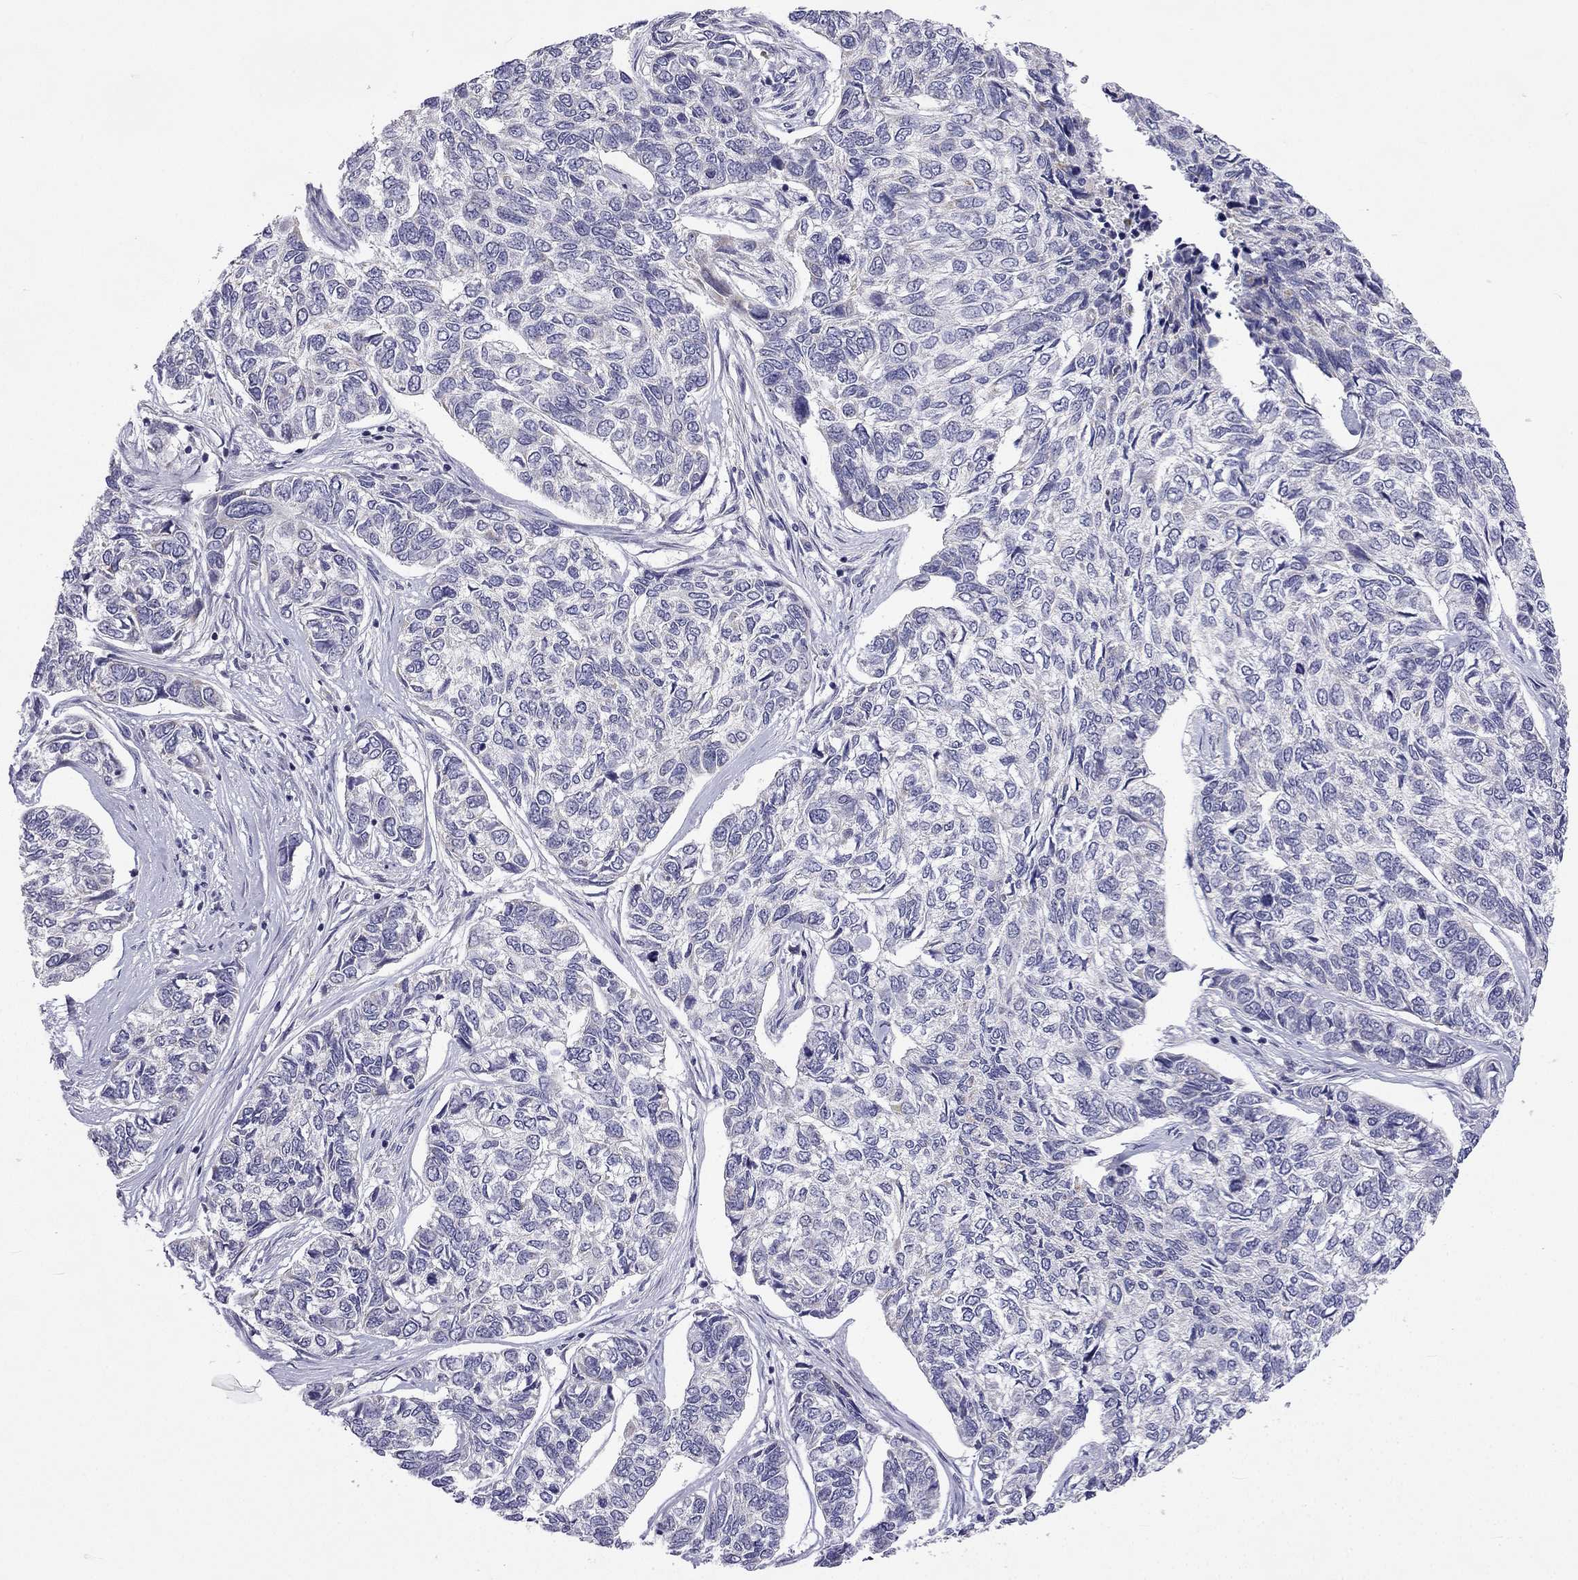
{"staining": {"intensity": "negative", "quantity": "none", "location": "none"}, "tissue": "skin cancer", "cell_type": "Tumor cells", "image_type": "cancer", "snomed": [{"axis": "morphology", "description": "Basal cell carcinoma"}, {"axis": "topography", "description": "Skin"}], "caption": "This is a image of immunohistochemistry staining of skin cancer, which shows no expression in tumor cells.", "gene": "C5orf49", "patient": {"sex": "female", "age": 65}}